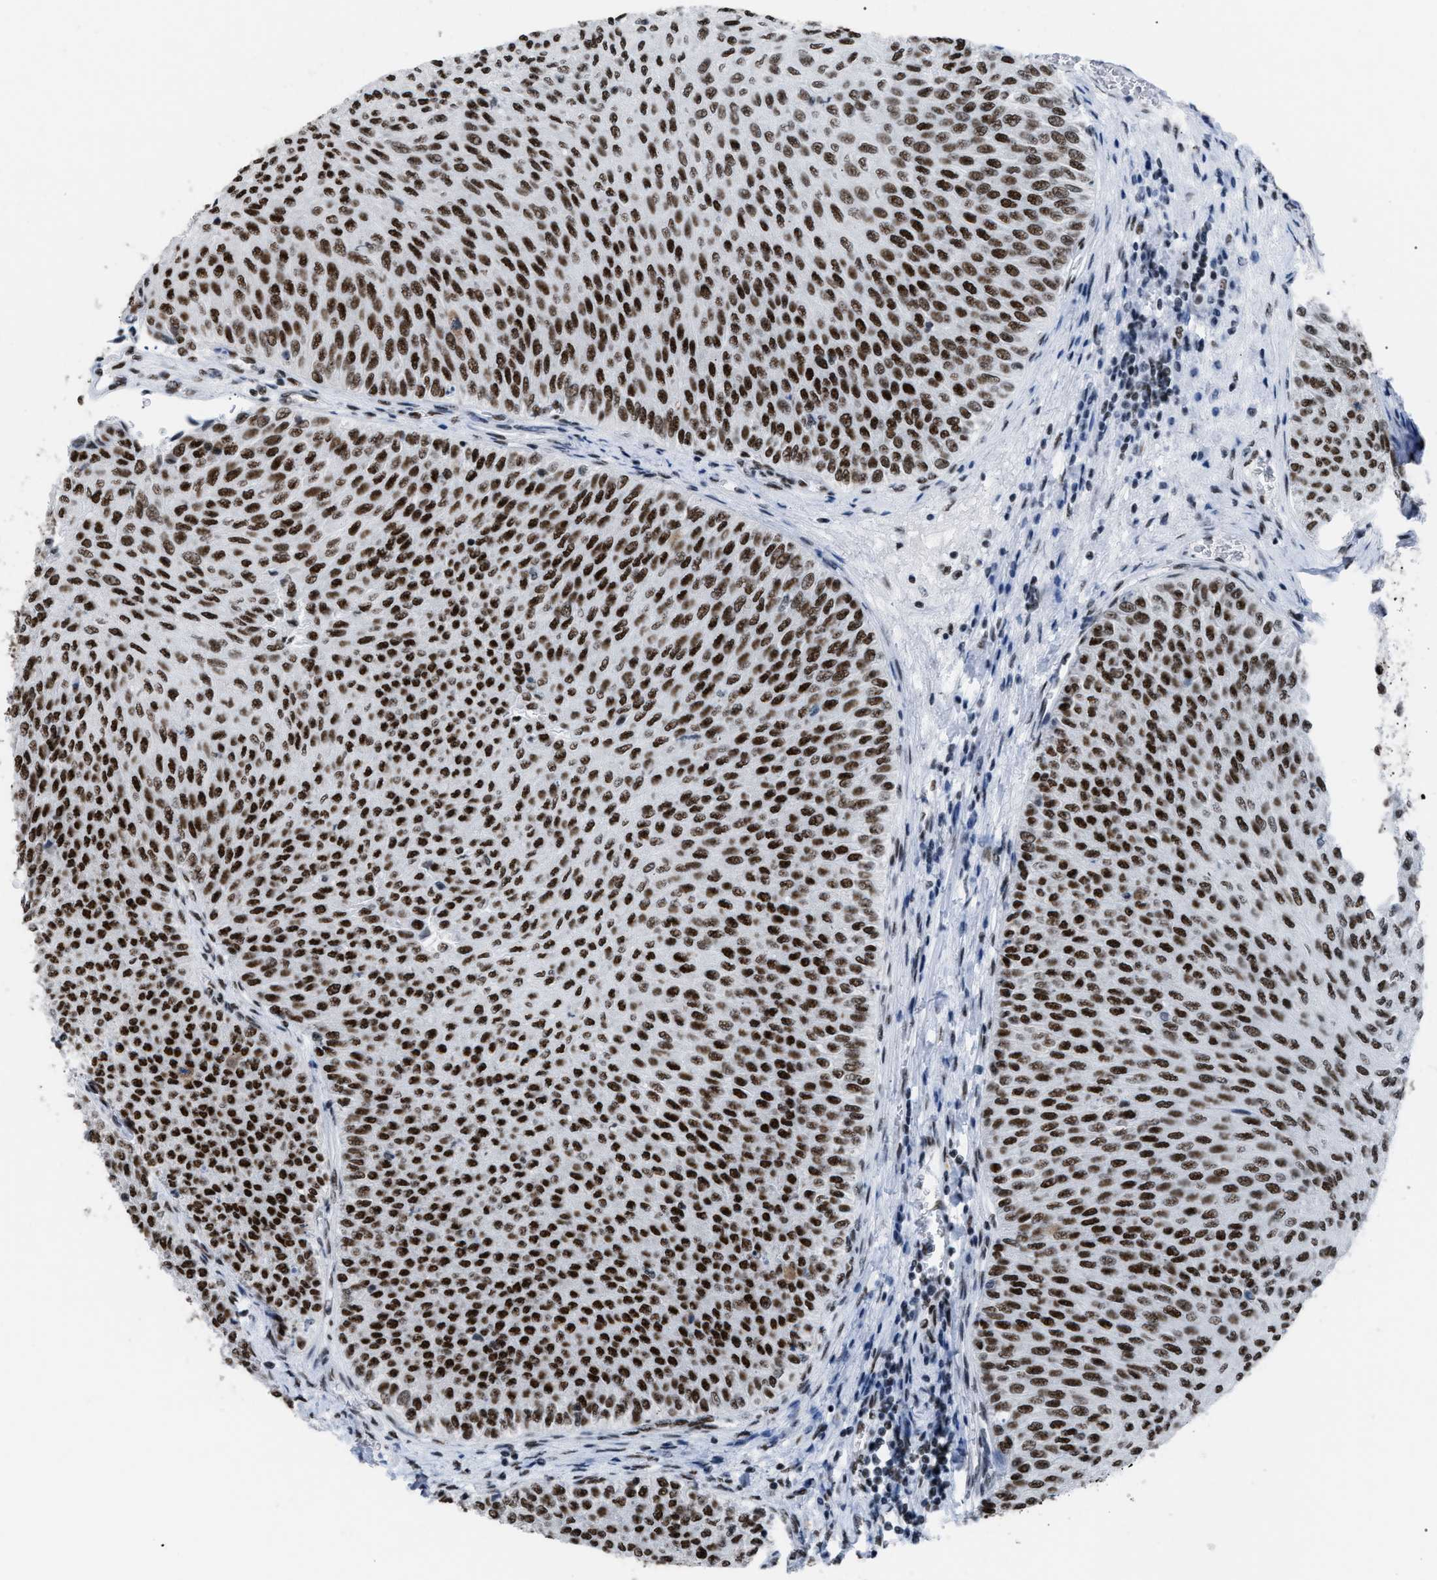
{"staining": {"intensity": "strong", "quantity": ">75%", "location": "nuclear"}, "tissue": "urothelial cancer", "cell_type": "Tumor cells", "image_type": "cancer", "snomed": [{"axis": "morphology", "description": "Urothelial carcinoma, Low grade"}, {"axis": "topography", "description": "Urinary bladder"}], "caption": "Brown immunohistochemical staining in human urothelial carcinoma (low-grade) shows strong nuclear staining in approximately >75% of tumor cells. (DAB IHC with brightfield microscopy, high magnification).", "gene": "CCAR2", "patient": {"sex": "male", "age": 78}}